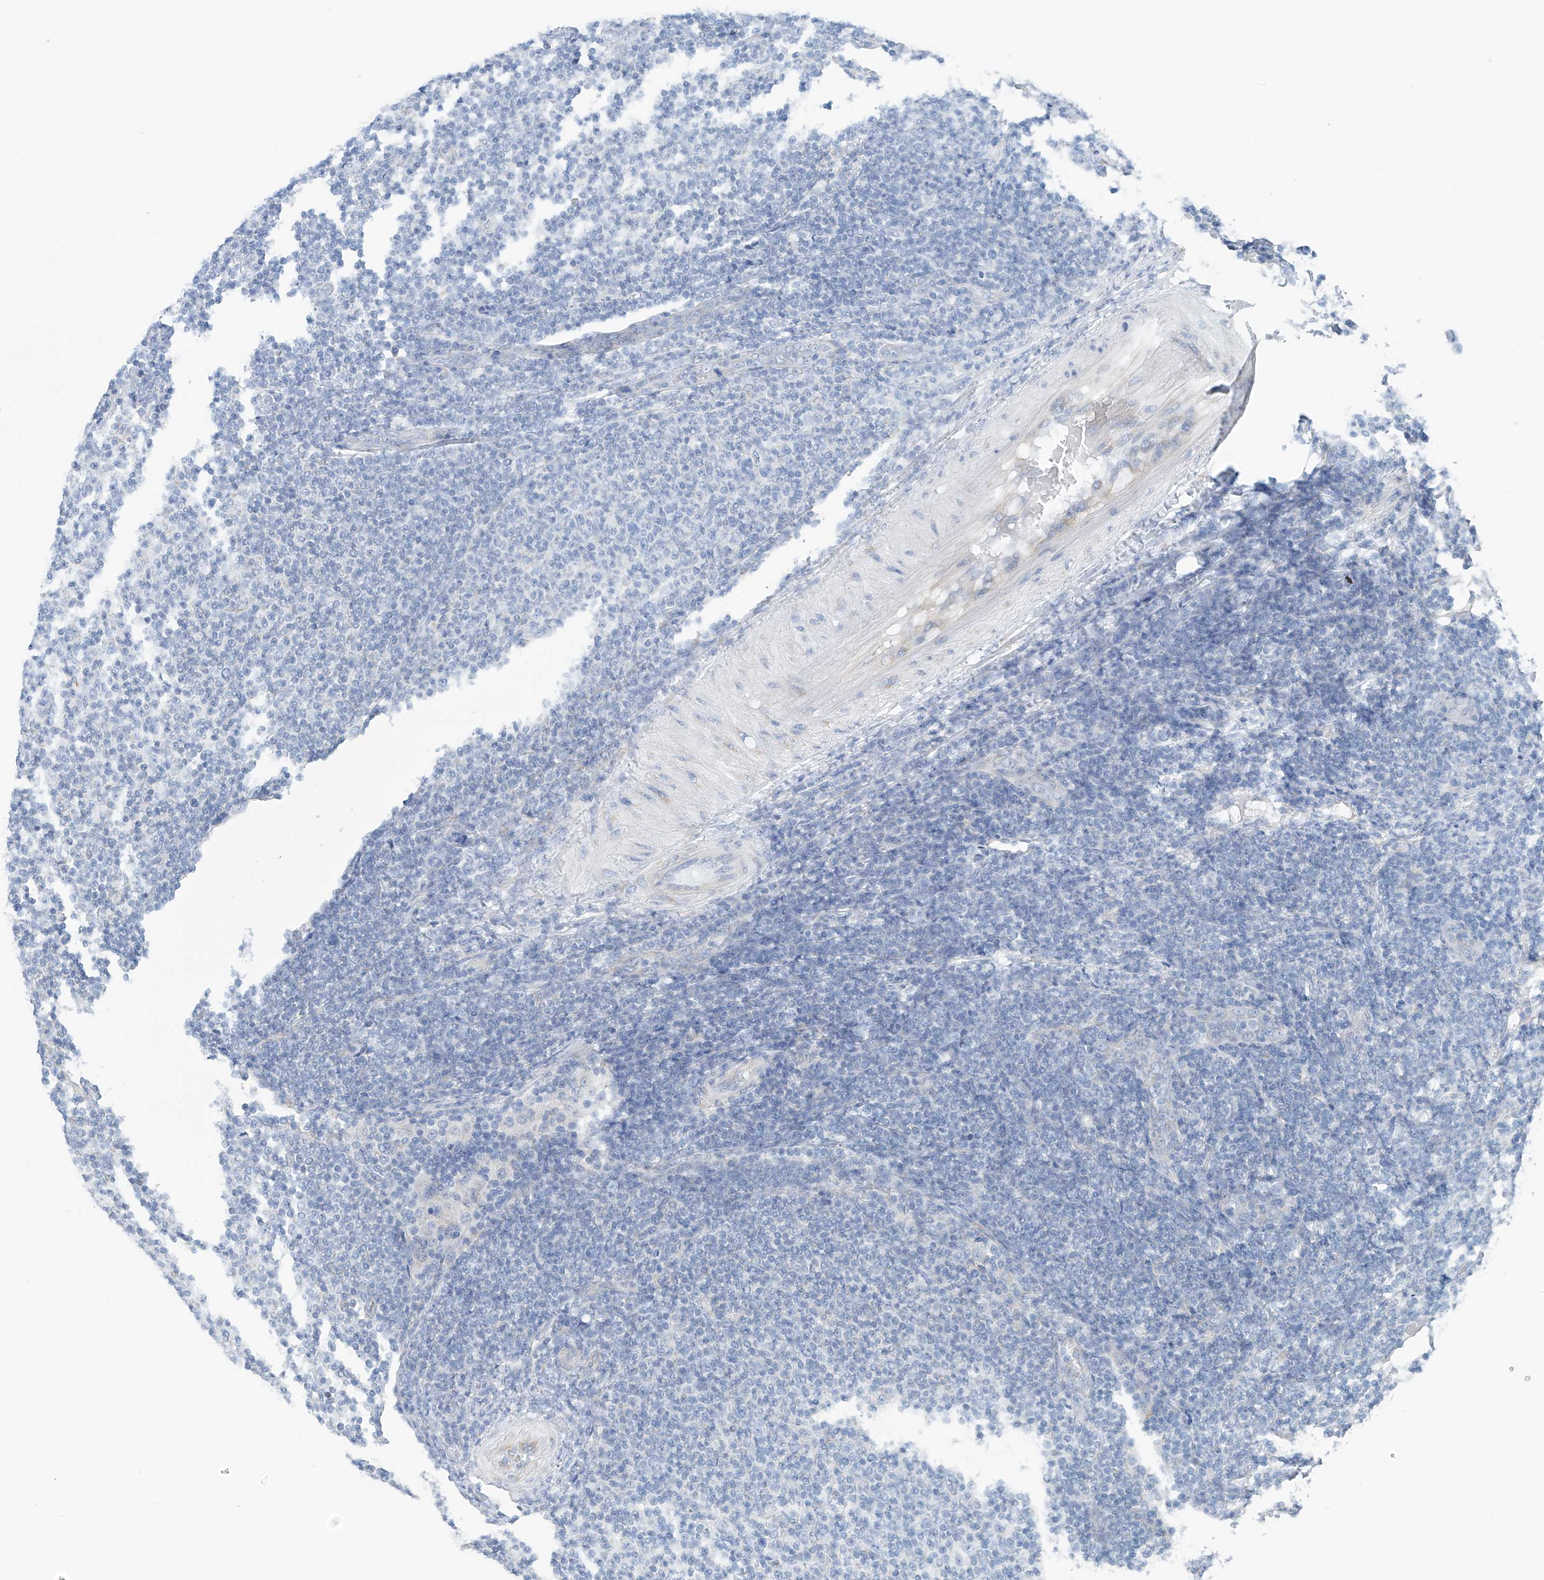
{"staining": {"intensity": "negative", "quantity": "none", "location": "none"}, "tissue": "lymphoma", "cell_type": "Tumor cells", "image_type": "cancer", "snomed": [{"axis": "morphology", "description": "Malignant lymphoma, non-Hodgkin's type, Low grade"}, {"axis": "topography", "description": "Lymph node"}], "caption": "Human low-grade malignant lymphoma, non-Hodgkin's type stained for a protein using IHC shows no positivity in tumor cells.", "gene": "RCN2", "patient": {"sex": "male", "age": 66}}